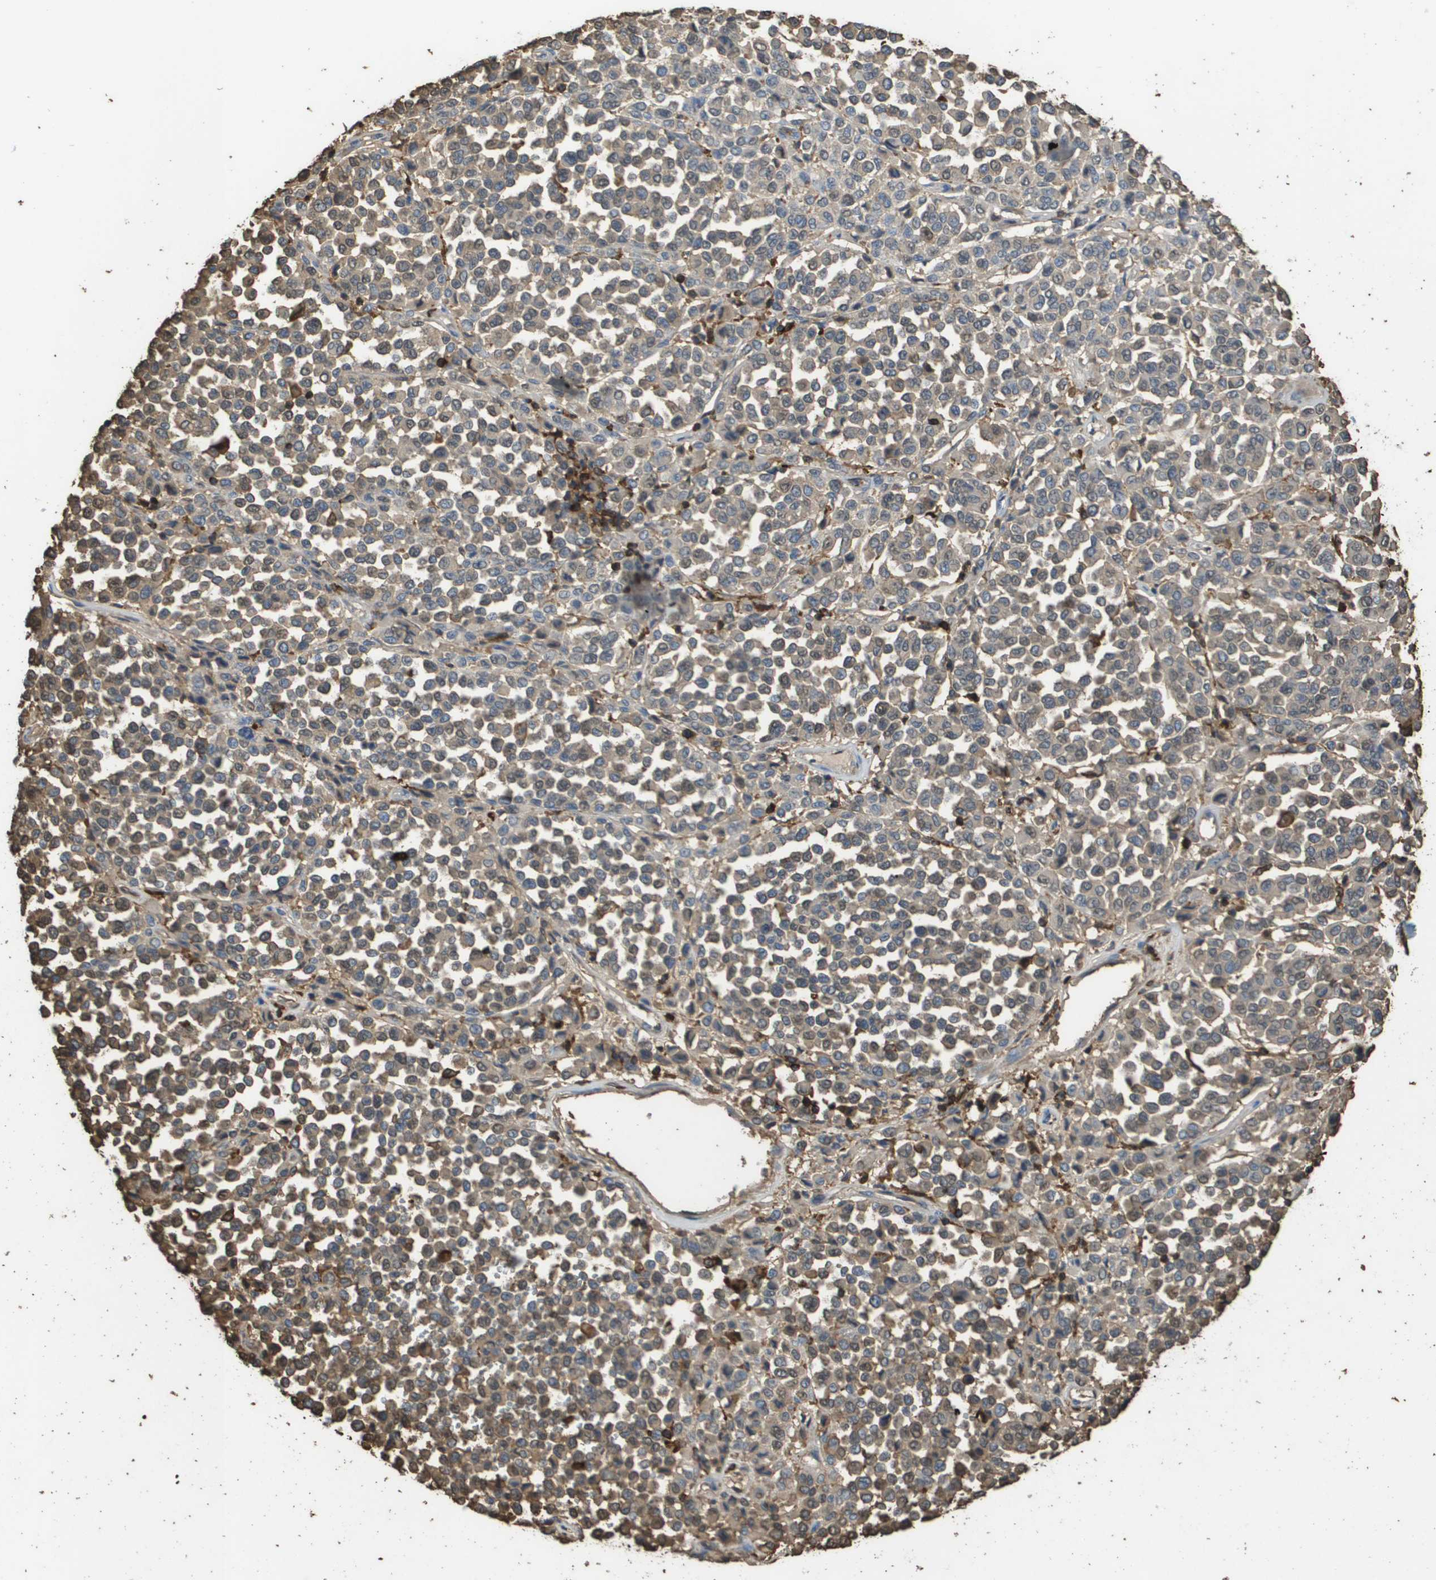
{"staining": {"intensity": "weak", "quantity": ">75%", "location": "cytoplasmic/membranous"}, "tissue": "melanoma", "cell_type": "Tumor cells", "image_type": "cancer", "snomed": [{"axis": "morphology", "description": "Malignant melanoma, Metastatic site"}, {"axis": "topography", "description": "Pancreas"}], "caption": "Tumor cells exhibit low levels of weak cytoplasmic/membranous staining in about >75% of cells in human malignant melanoma (metastatic site).", "gene": "PASK", "patient": {"sex": "female", "age": 30}}